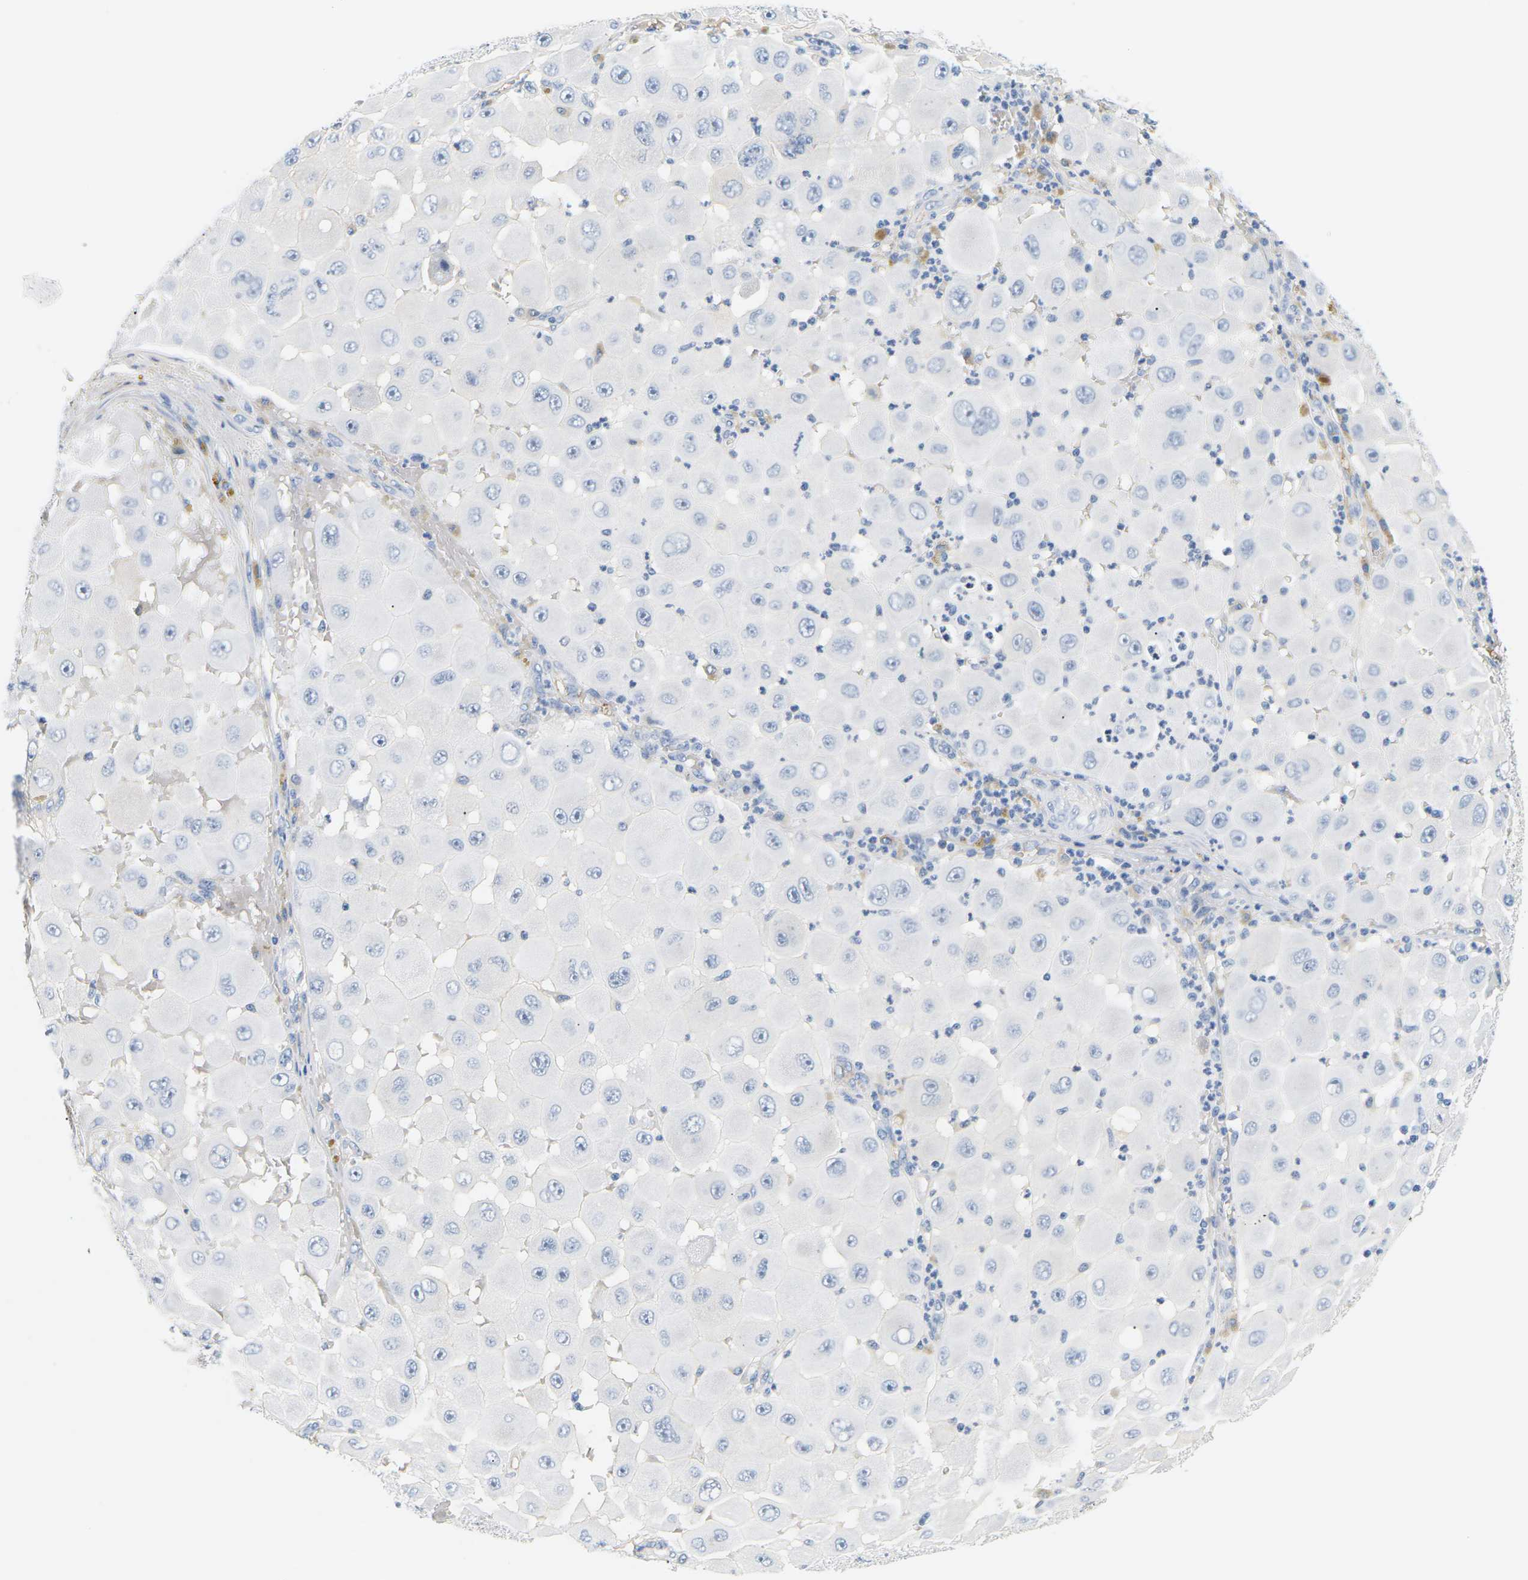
{"staining": {"intensity": "negative", "quantity": "none", "location": "none"}, "tissue": "melanoma", "cell_type": "Tumor cells", "image_type": "cancer", "snomed": [{"axis": "morphology", "description": "Malignant melanoma, NOS"}, {"axis": "topography", "description": "Skin"}], "caption": "Malignant melanoma was stained to show a protein in brown. There is no significant positivity in tumor cells.", "gene": "APOB", "patient": {"sex": "female", "age": 81}}